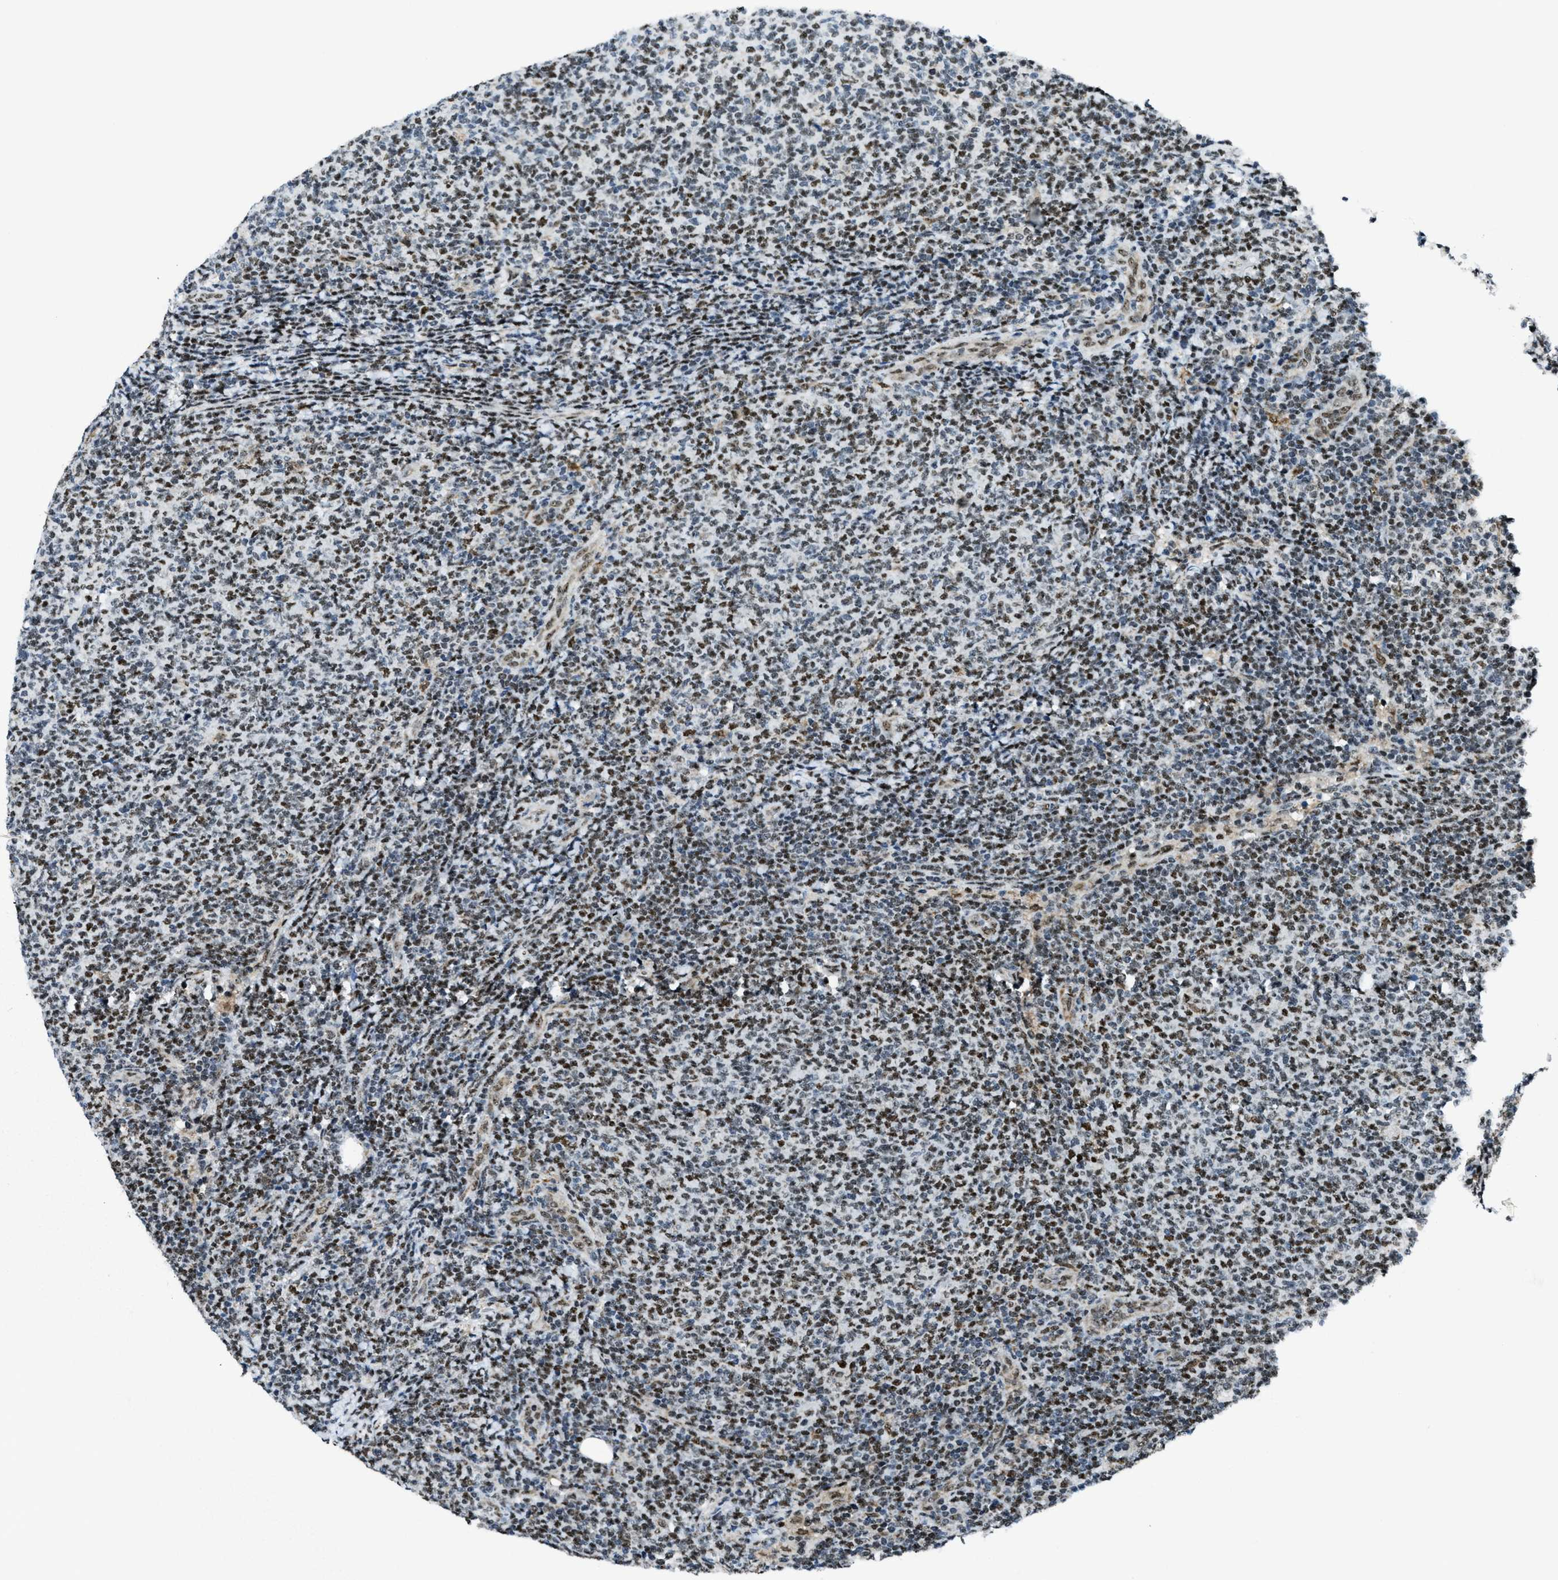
{"staining": {"intensity": "moderate", "quantity": ">75%", "location": "cytoplasmic/membranous,nuclear"}, "tissue": "lymphoma", "cell_type": "Tumor cells", "image_type": "cancer", "snomed": [{"axis": "morphology", "description": "Malignant lymphoma, non-Hodgkin's type, Low grade"}, {"axis": "topography", "description": "Lymph node"}], "caption": "Immunohistochemistry of lymphoma reveals medium levels of moderate cytoplasmic/membranous and nuclear staining in about >75% of tumor cells.", "gene": "SP100", "patient": {"sex": "male", "age": 66}}